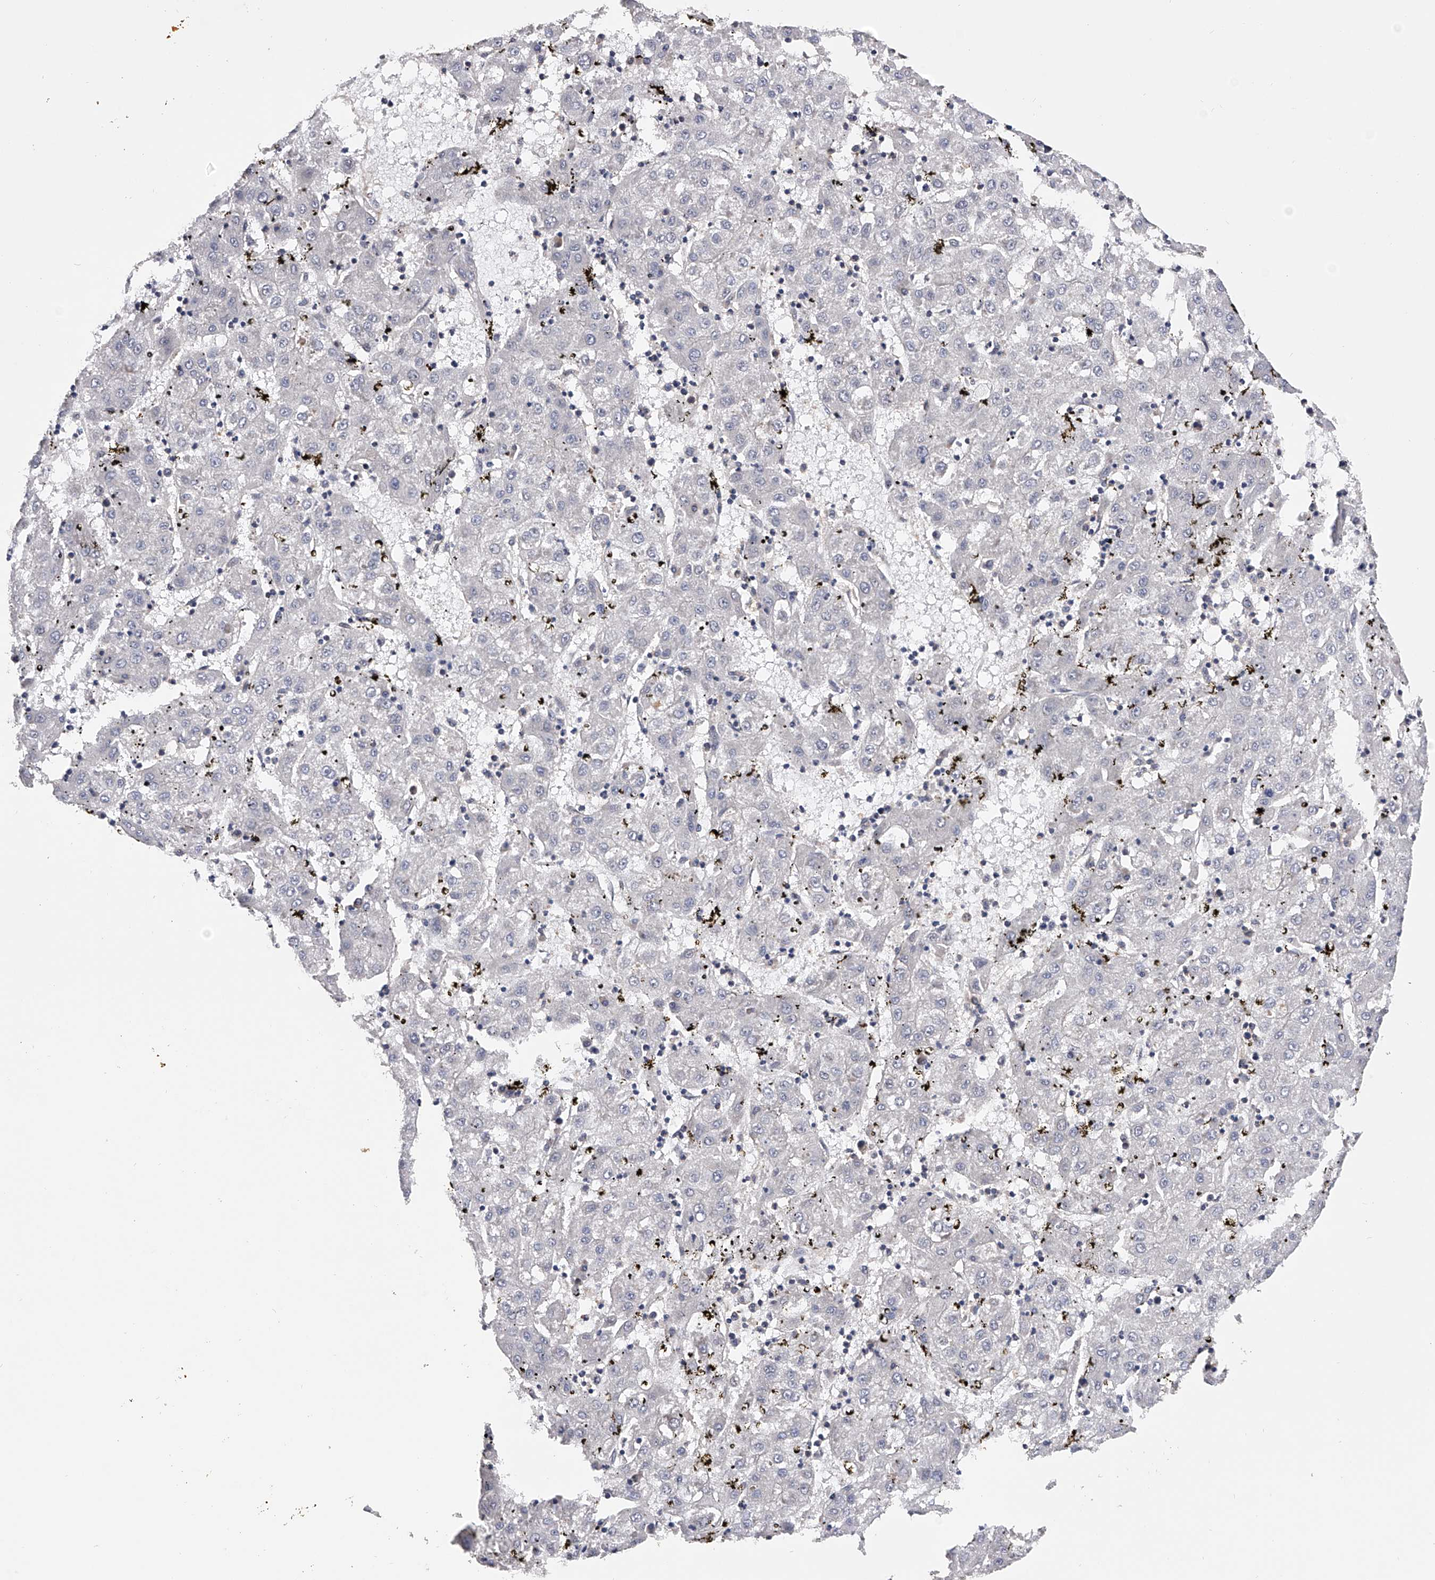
{"staining": {"intensity": "negative", "quantity": "none", "location": "none"}, "tissue": "liver cancer", "cell_type": "Tumor cells", "image_type": "cancer", "snomed": [{"axis": "morphology", "description": "Carcinoma, Hepatocellular, NOS"}, {"axis": "topography", "description": "Liver"}], "caption": "Liver hepatocellular carcinoma was stained to show a protein in brown. There is no significant expression in tumor cells. The staining was performed using DAB (3,3'-diaminobenzidine) to visualize the protein expression in brown, while the nuclei were stained in blue with hematoxylin (Magnification: 20x).", "gene": "CFAP298", "patient": {"sex": "male", "age": 72}}